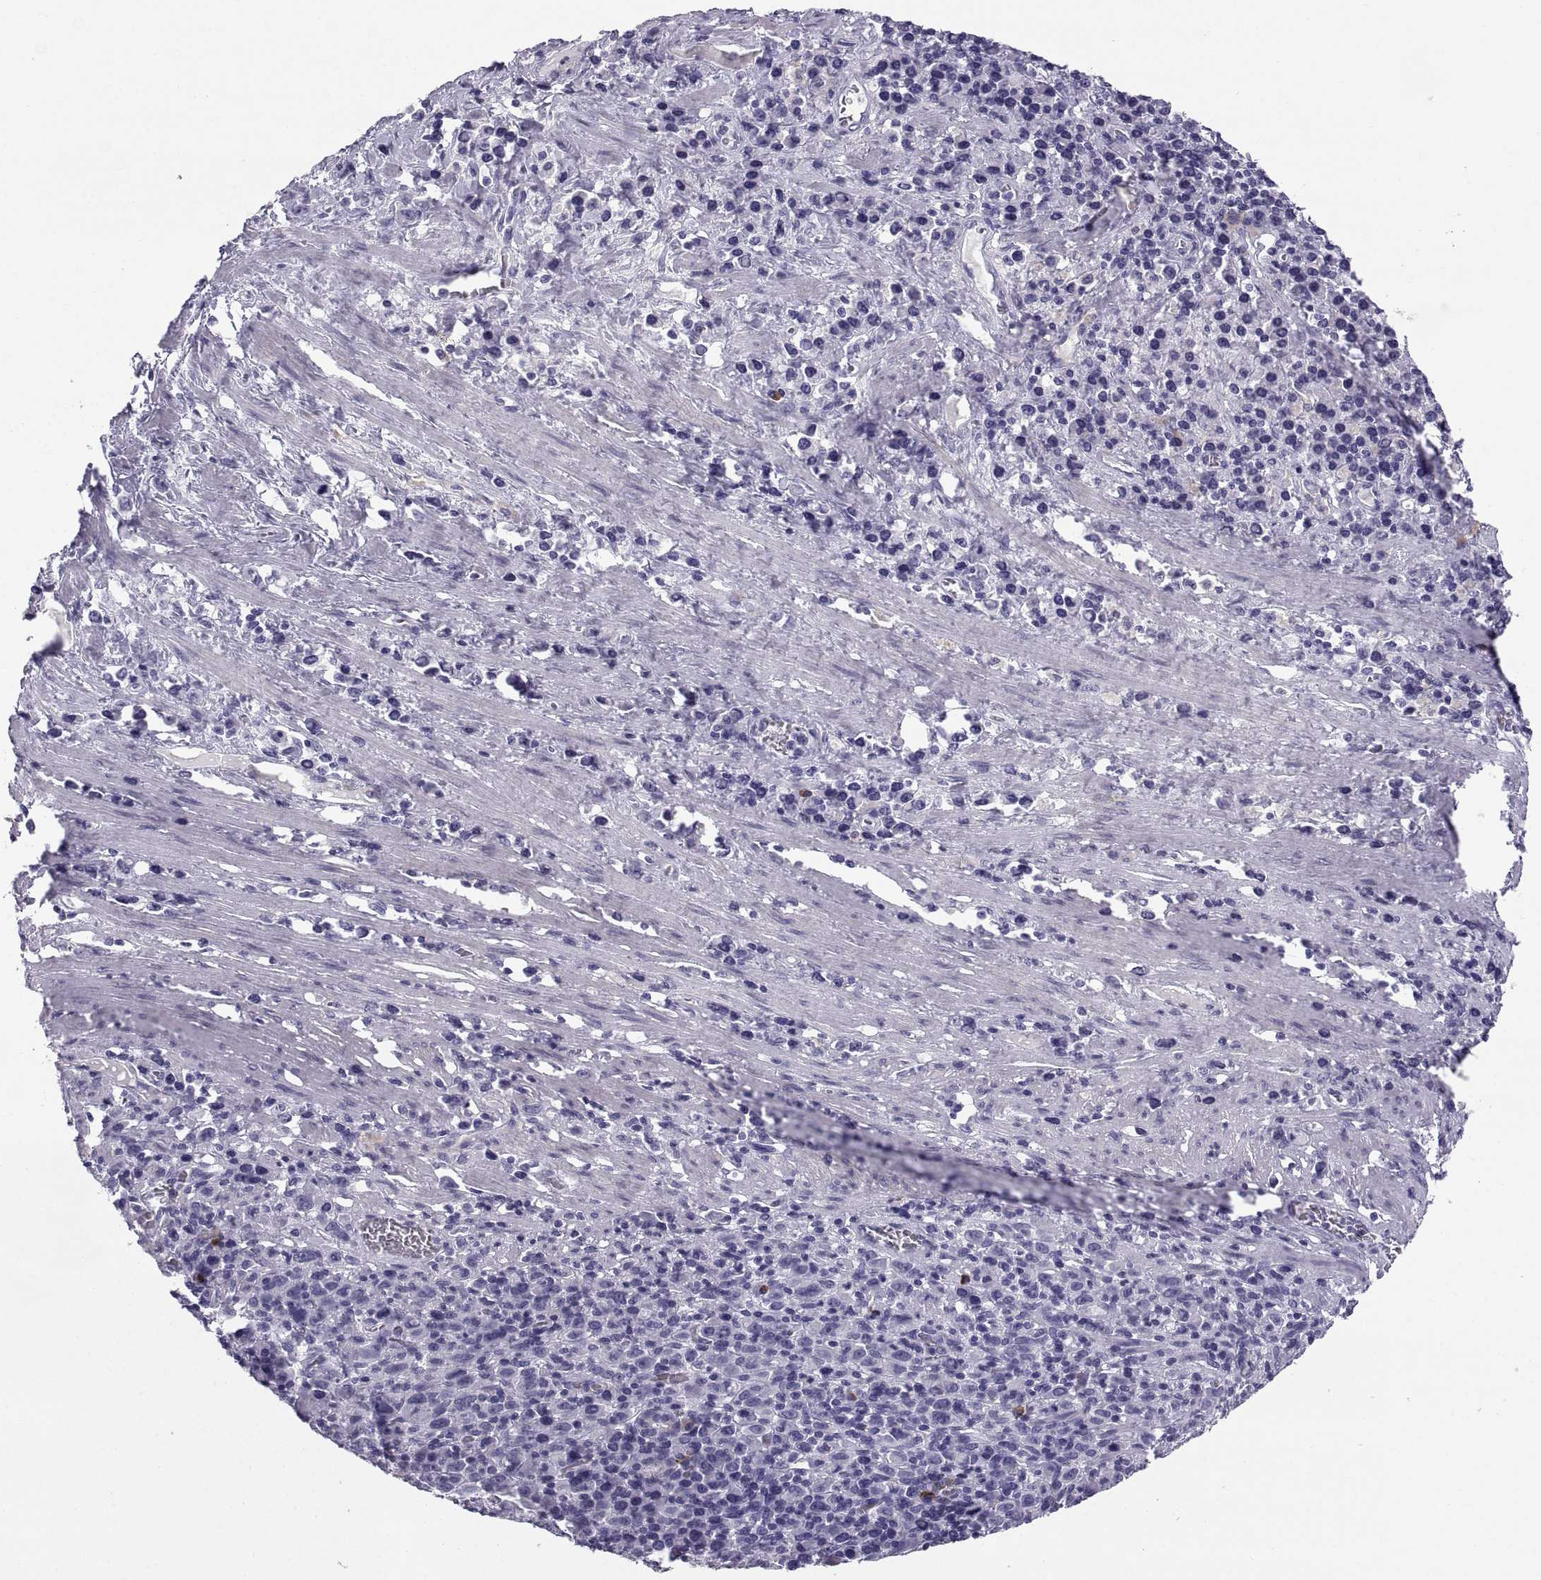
{"staining": {"intensity": "negative", "quantity": "none", "location": "none"}, "tissue": "stomach cancer", "cell_type": "Tumor cells", "image_type": "cancer", "snomed": [{"axis": "morphology", "description": "Adenocarcinoma, NOS"}, {"axis": "topography", "description": "Stomach, upper"}], "caption": "DAB immunohistochemical staining of human stomach adenocarcinoma shows no significant expression in tumor cells.", "gene": "CT47A10", "patient": {"sex": "male", "age": 75}}